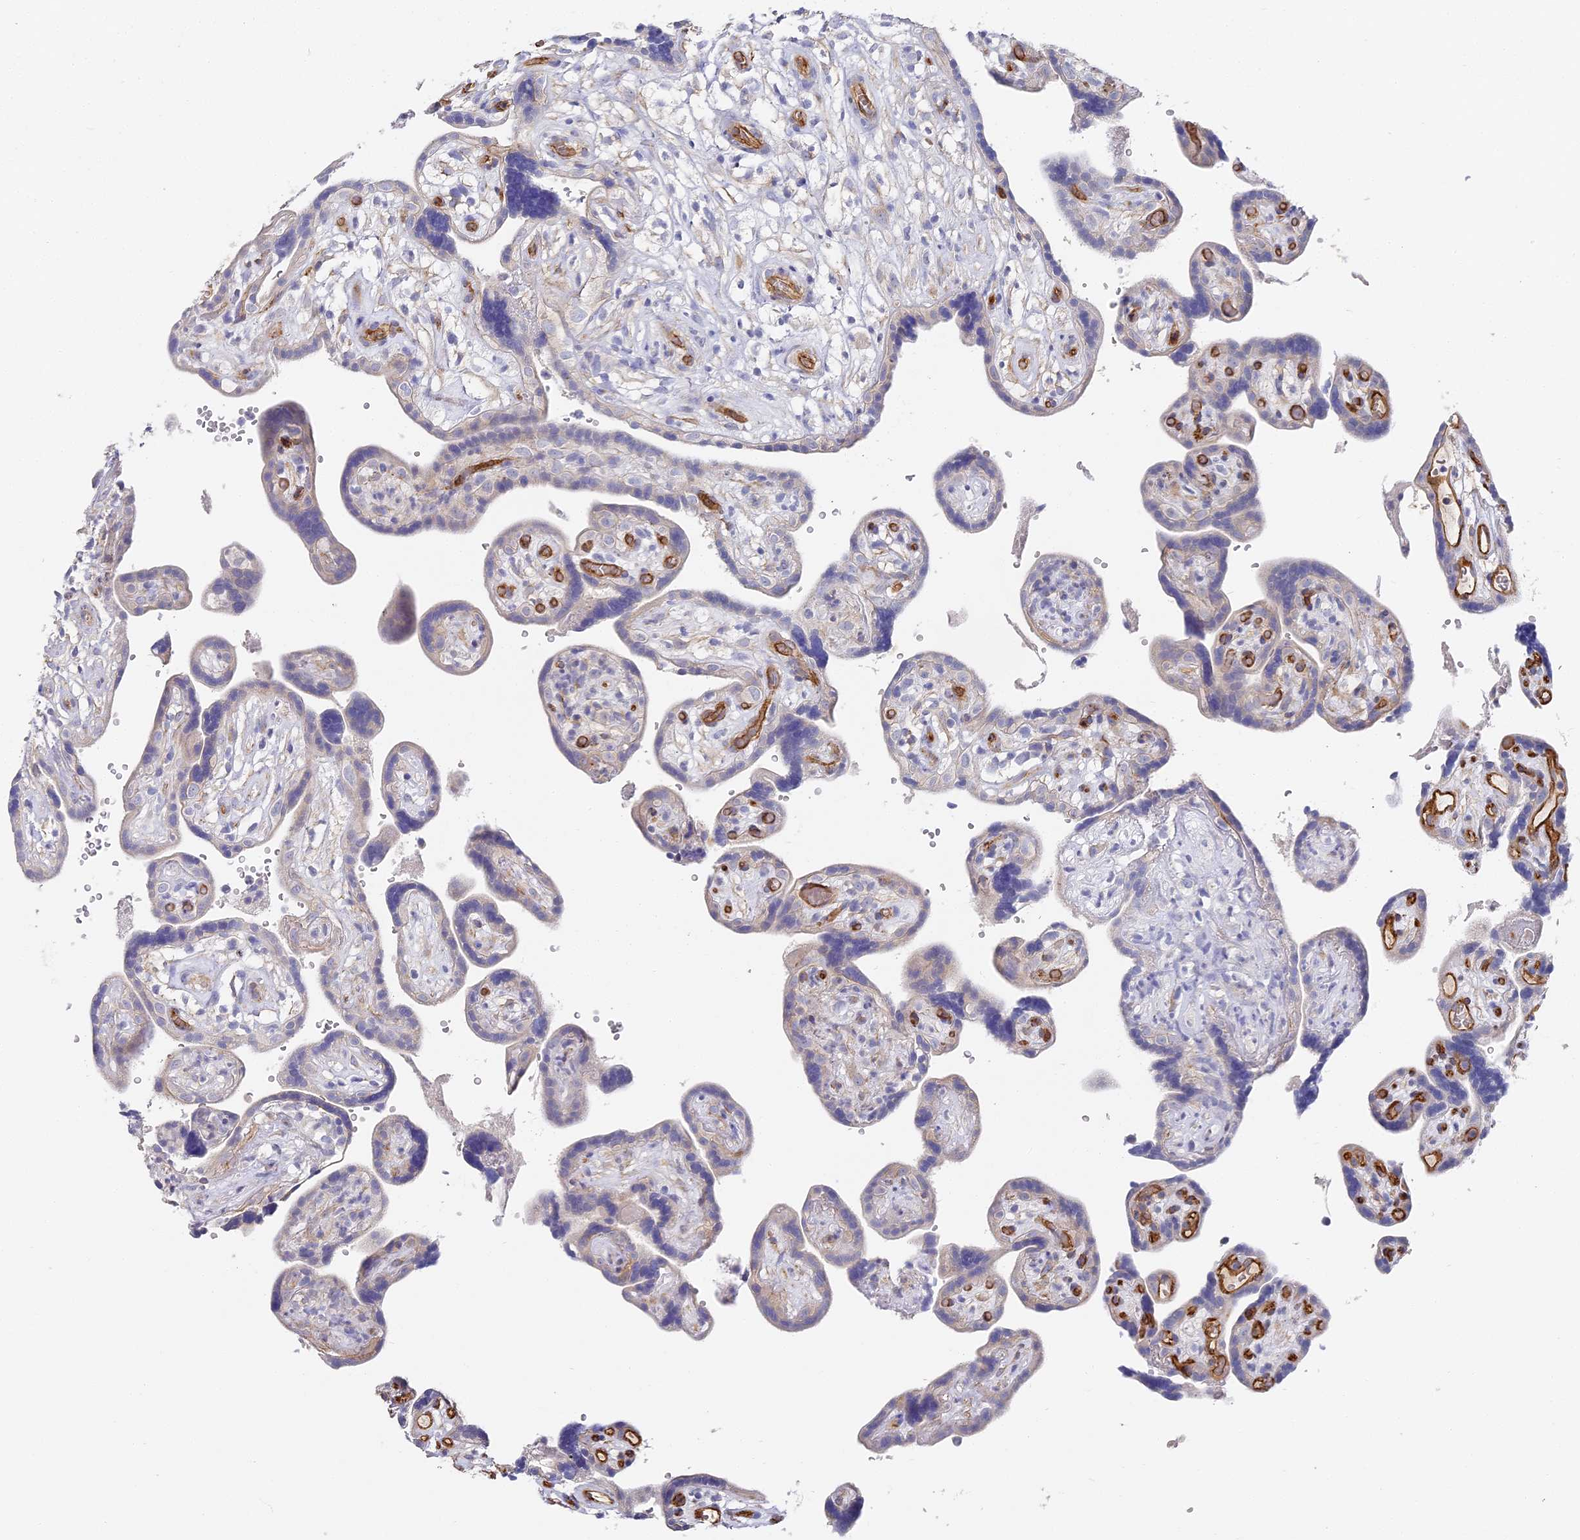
{"staining": {"intensity": "negative", "quantity": "none", "location": "none"}, "tissue": "placenta", "cell_type": "Decidual cells", "image_type": "normal", "snomed": [{"axis": "morphology", "description": "Normal tissue, NOS"}, {"axis": "topography", "description": "Placenta"}], "caption": "Decidual cells show no significant protein positivity in unremarkable placenta. (Stains: DAB immunohistochemistry (IHC) with hematoxylin counter stain, Microscopy: brightfield microscopy at high magnification).", "gene": "CCDC30", "patient": {"sex": "female", "age": 30}}